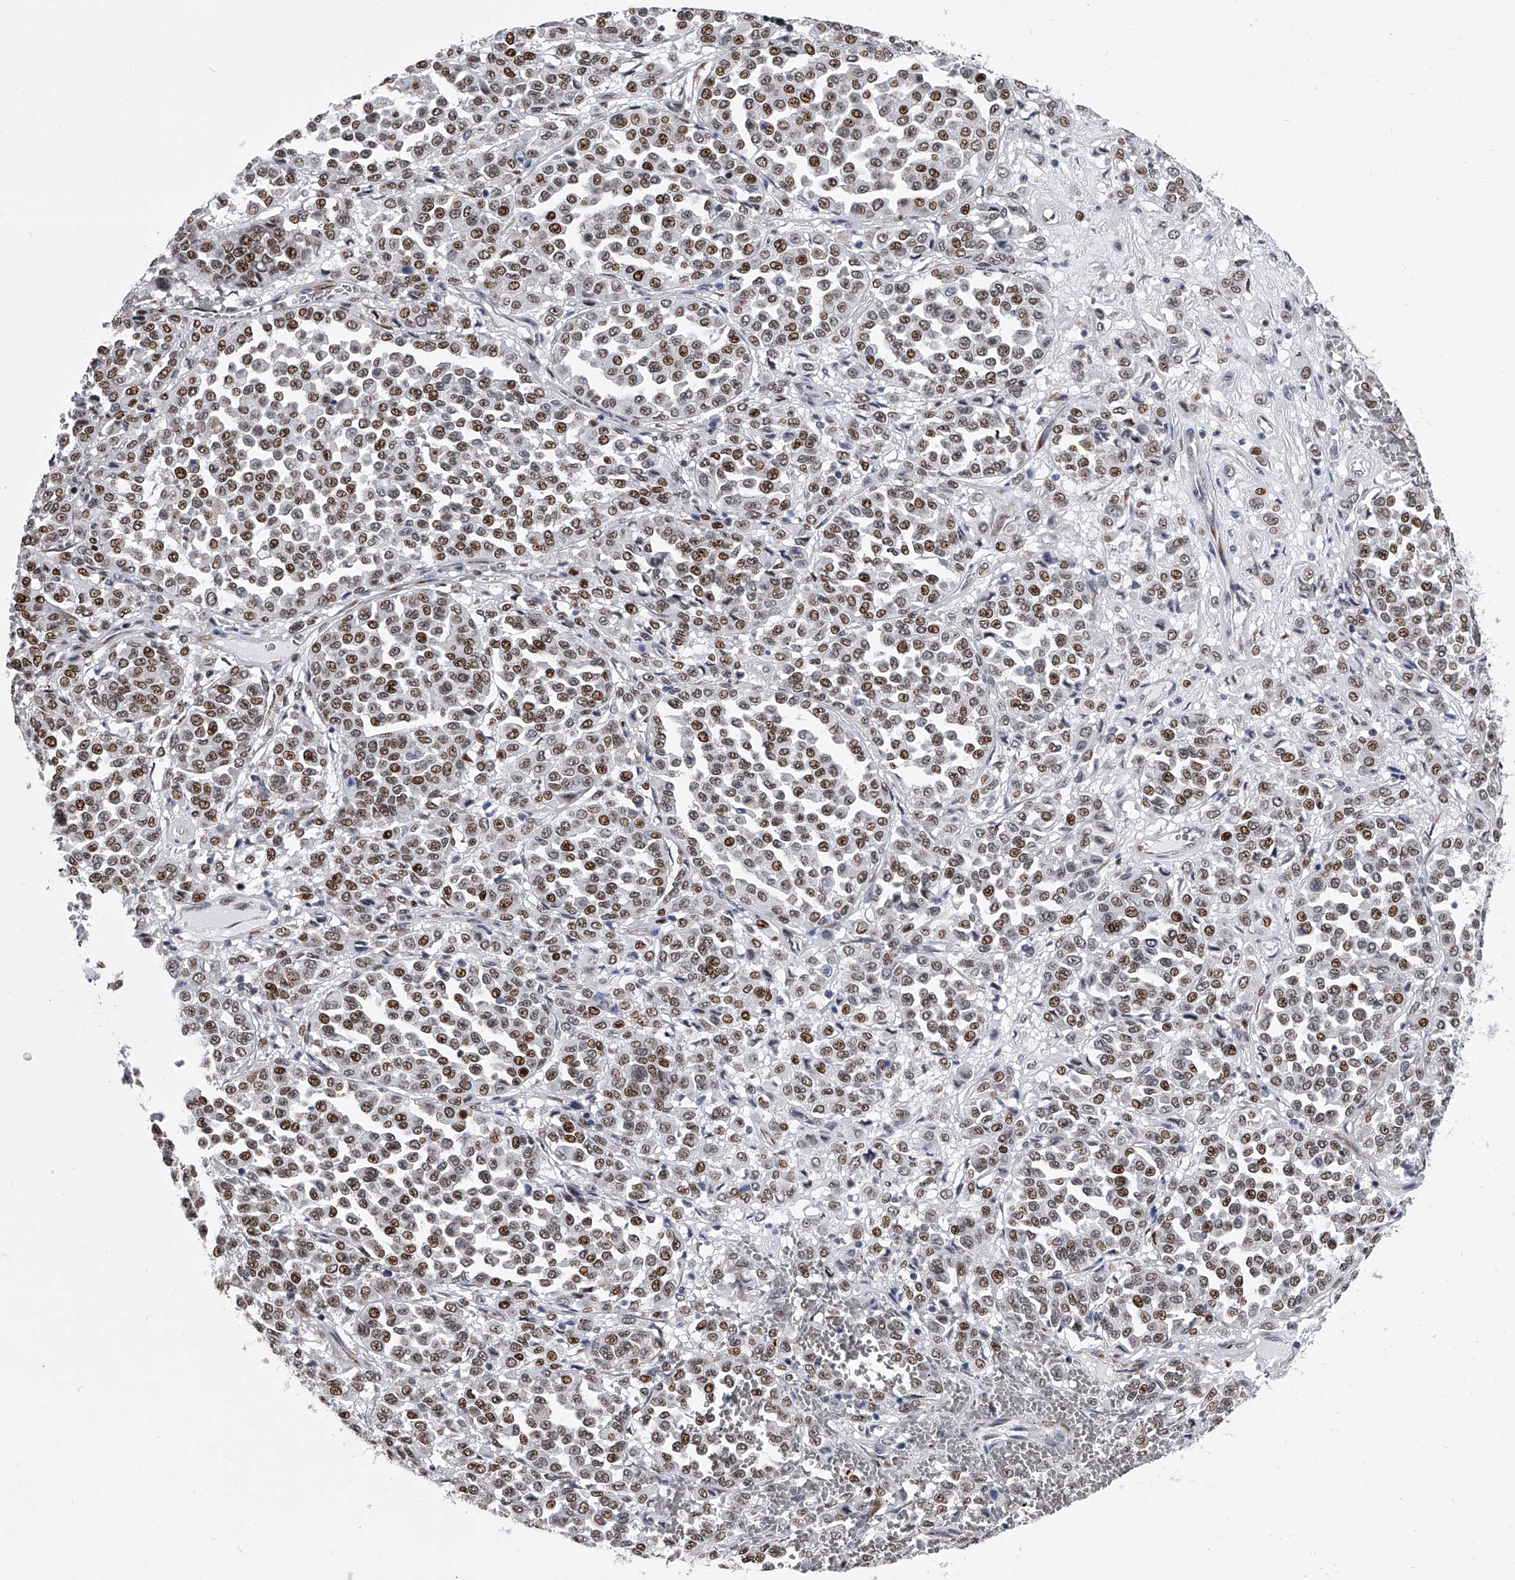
{"staining": {"intensity": "moderate", "quantity": ">75%", "location": "nuclear"}, "tissue": "melanoma", "cell_type": "Tumor cells", "image_type": "cancer", "snomed": [{"axis": "morphology", "description": "Malignant melanoma, Metastatic site"}, {"axis": "topography", "description": "Pancreas"}], "caption": "Immunohistochemistry image of neoplastic tissue: malignant melanoma (metastatic site) stained using immunohistochemistry (IHC) exhibits medium levels of moderate protein expression localized specifically in the nuclear of tumor cells, appearing as a nuclear brown color.", "gene": "CMTR1", "patient": {"sex": "female", "age": 30}}